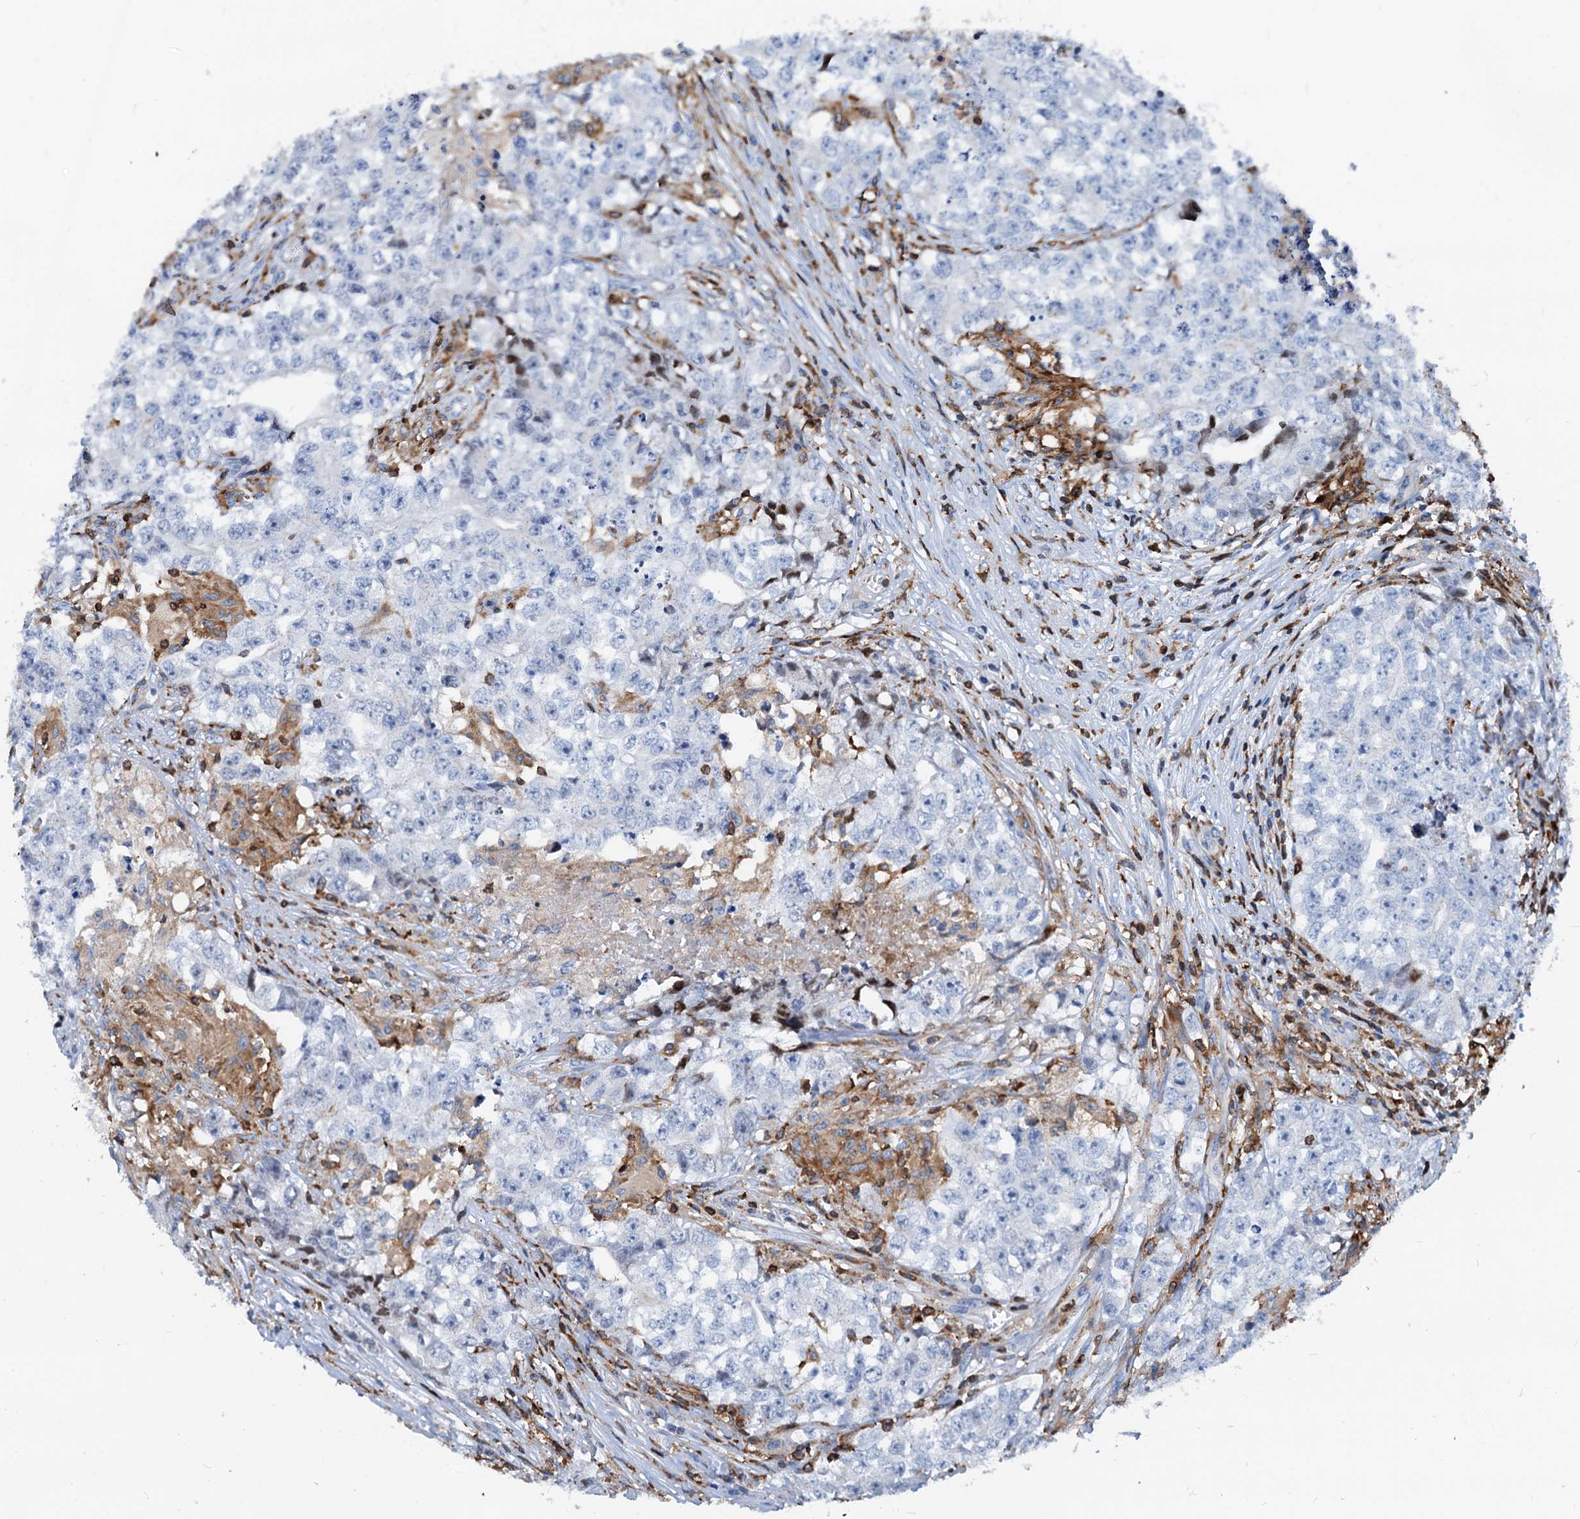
{"staining": {"intensity": "negative", "quantity": "none", "location": "none"}, "tissue": "testis cancer", "cell_type": "Tumor cells", "image_type": "cancer", "snomed": [{"axis": "morphology", "description": "Seminoma, NOS"}, {"axis": "morphology", "description": "Carcinoma, Embryonal, NOS"}, {"axis": "topography", "description": "Testis"}], "caption": "Micrograph shows no protein staining in tumor cells of testis seminoma tissue. (DAB (3,3'-diaminobenzidine) IHC with hematoxylin counter stain).", "gene": "LCP2", "patient": {"sex": "male", "age": 43}}